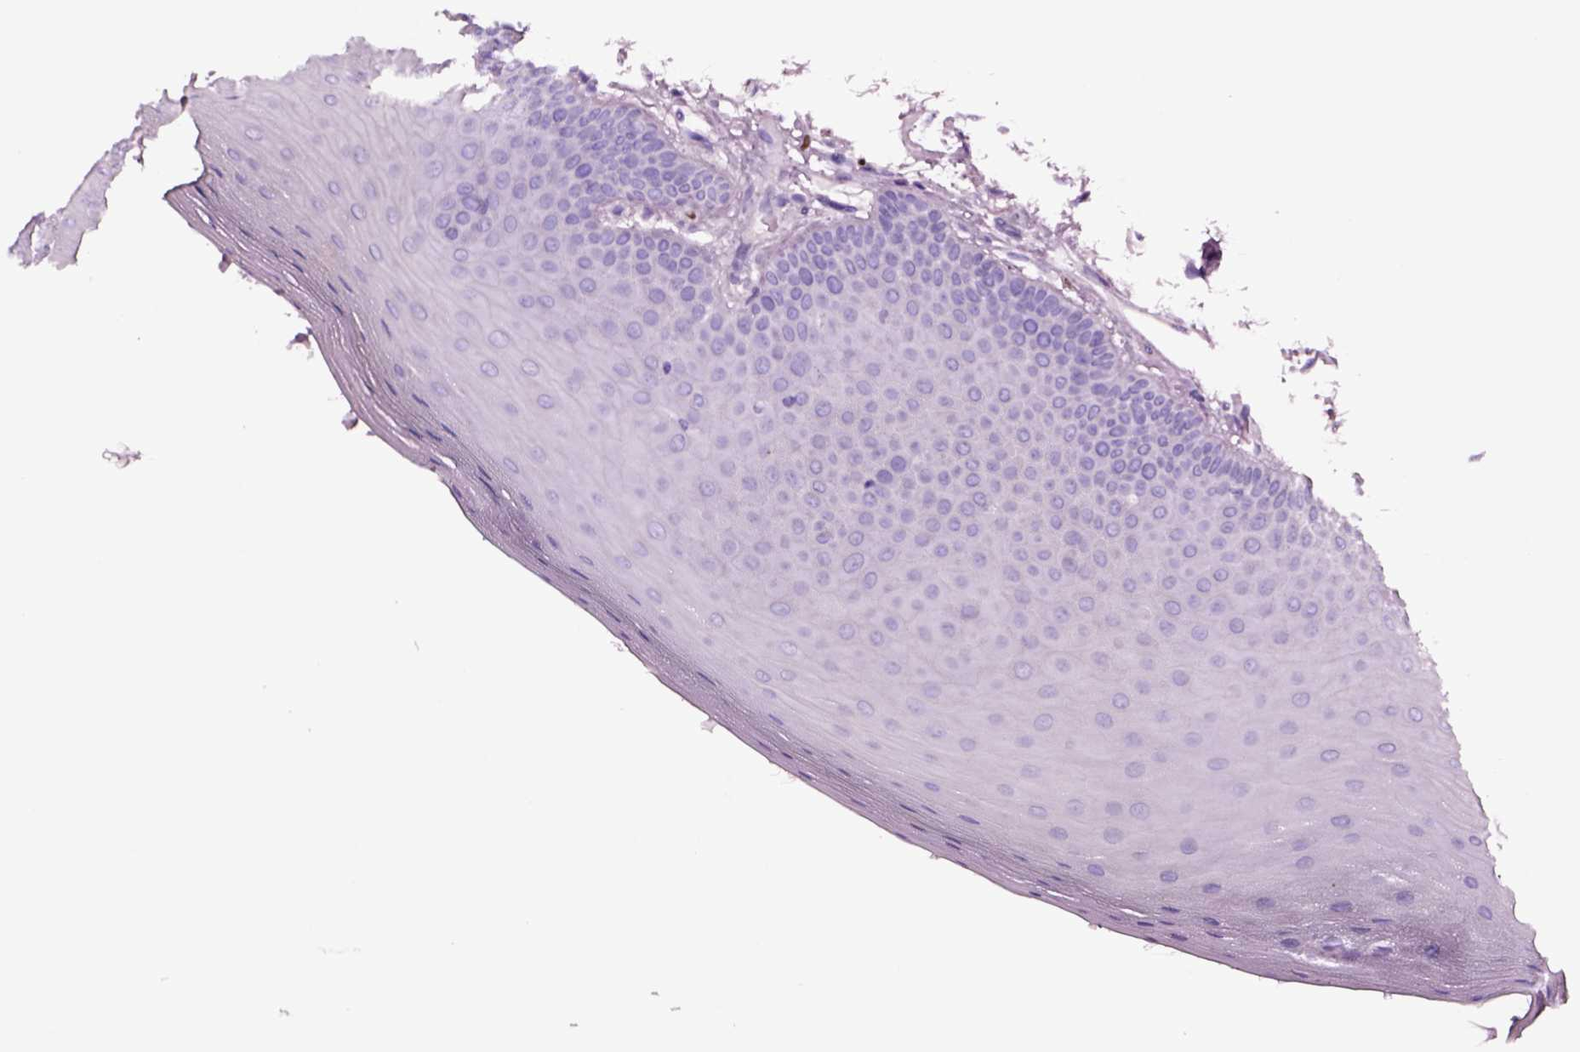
{"staining": {"intensity": "negative", "quantity": "none", "location": "none"}, "tissue": "oral mucosa", "cell_type": "Squamous epithelial cells", "image_type": "normal", "snomed": [{"axis": "morphology", "description": "Normal tissue, NOS"}, {"axis": "morphology", "description": "Normal morphology"}, {"axis": "topography", "description": "Oral tissue"}], "caption": "High magnification brightfield microscopy of benign oral mucosa stained with DAB (3,3'-diaminobenzidine) (brown) and counterstained with hematoxylin (blue): squamous epithelial cells show no significant expression. (DAB IHC with hematoxylin counter stain).", "gene": "SOX10", "patient": {"sex": "female", "age": 76}}